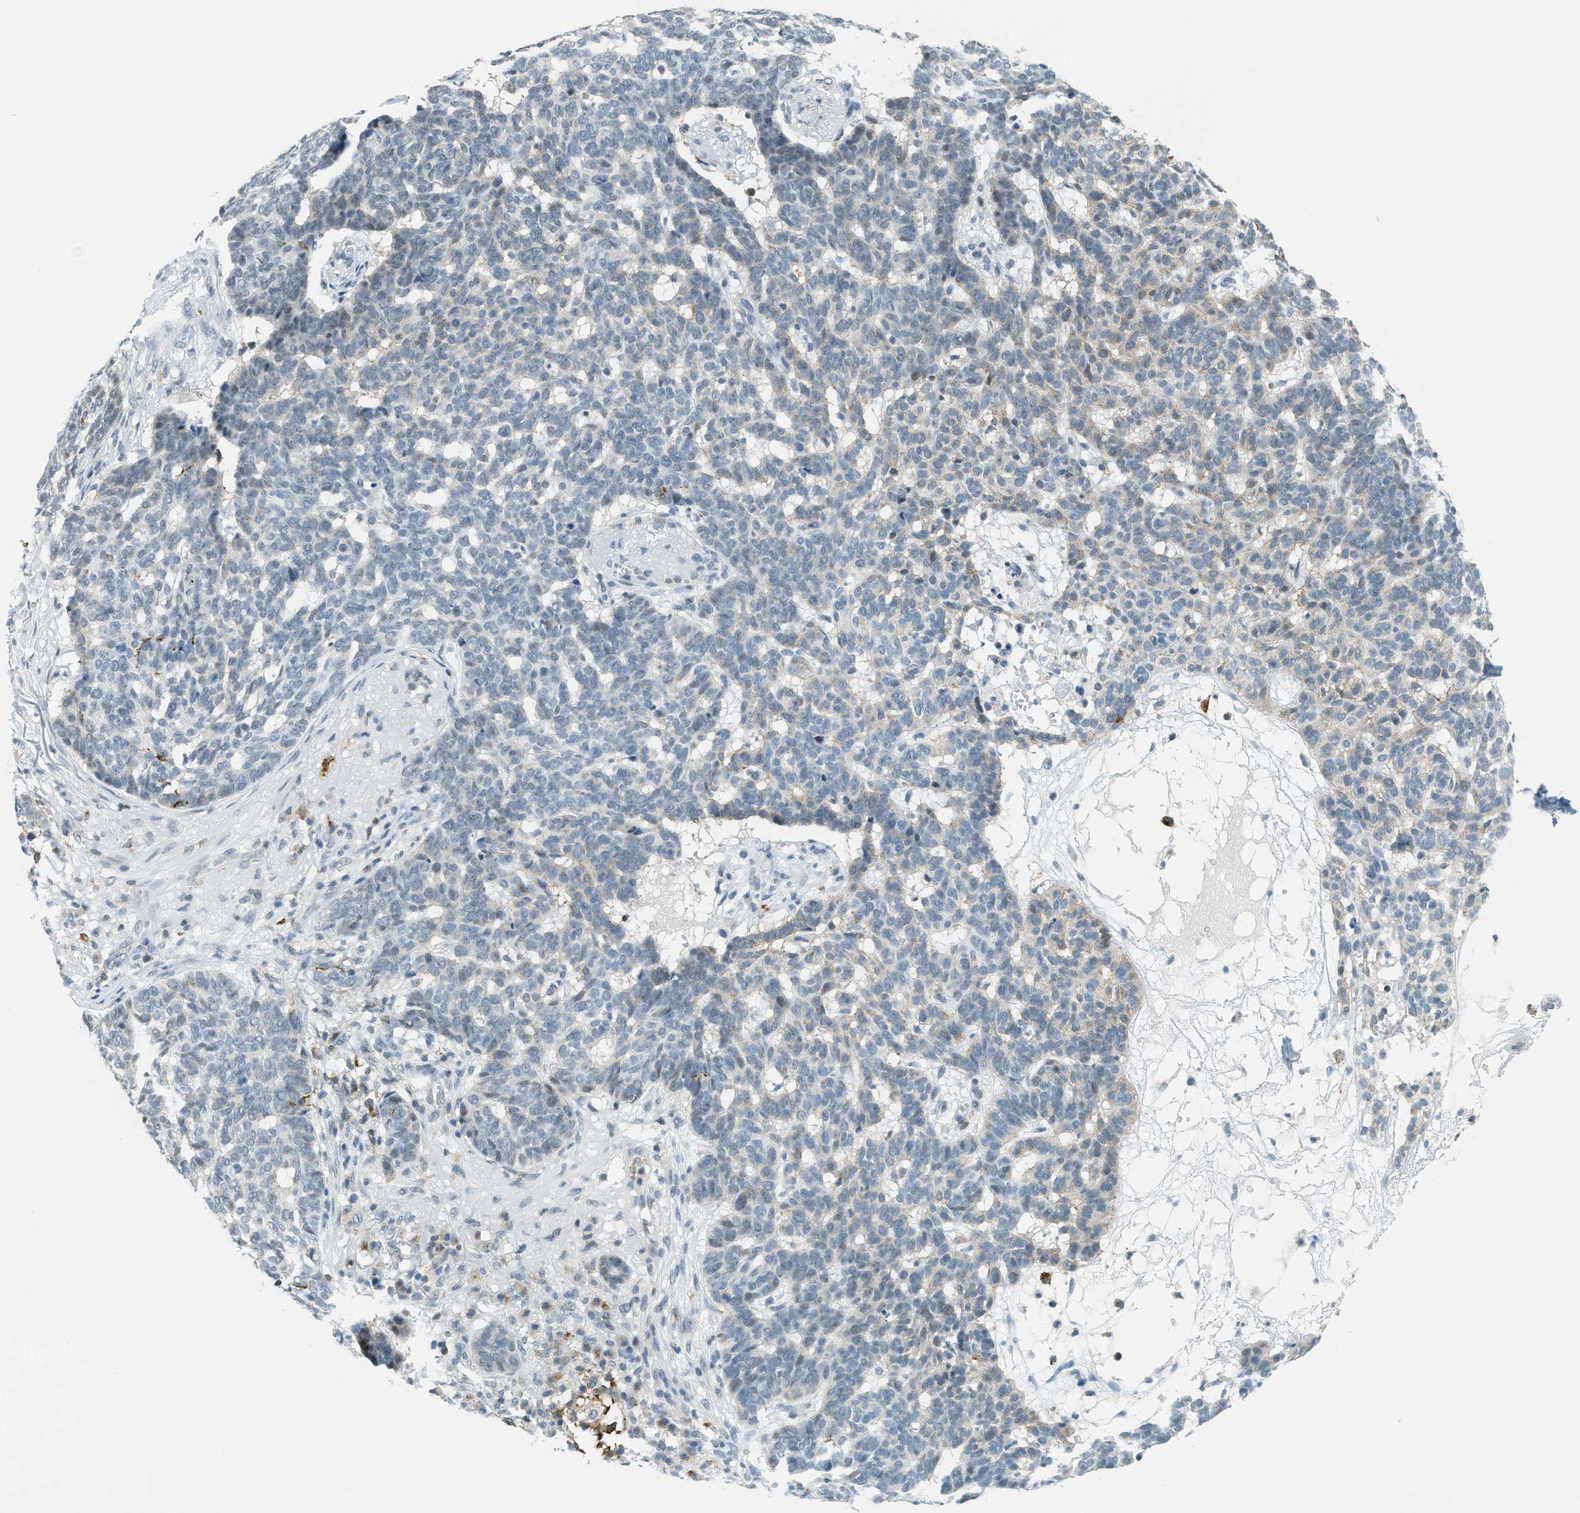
{"staining": {"intensity": "weak", "quantity": "<25%", "location": "cytoplasmic/membranous"}, "tissue": "skin cancer", "cell_type": "Tumor cells", "image_type": "cancer", "snomed": [{"axis": "morphology", "description": "Basal cell carcinoma"}, {"axis": "topography", "description": "Skin"}], "caption": "Human basal cell carcinoma (skin) stained for a protein using immunohistochemistry (IHC) displays no staining in tumor cells.", "gene": "FYN", "patient": {"sex": "male", "age": 85}}